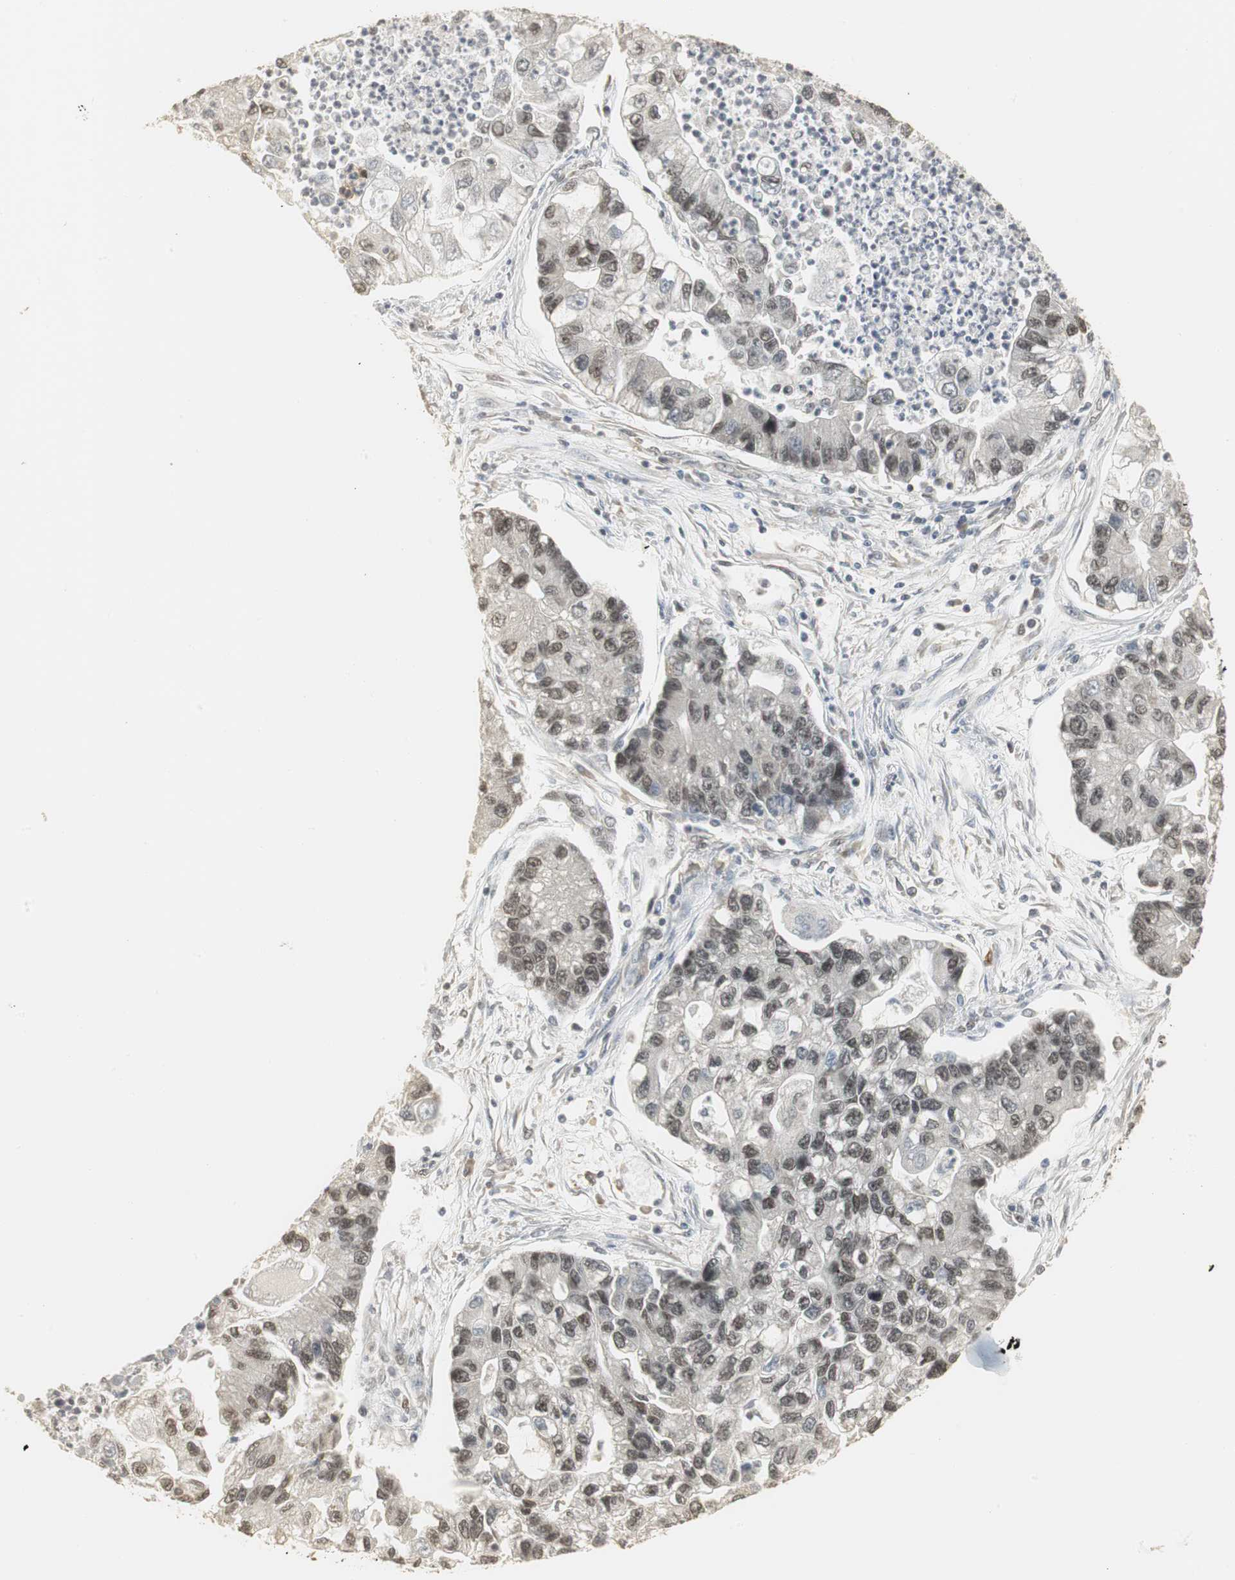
{"staining": {"intensity": "weak", "quantity": "25%-75%", "location": "nuclear"}, "tissue": "lung cancer", "cell_type": "Tumor cells", "image_type": "cancer", "snomed": [{"axis": "morphology", "description": "Adenocarcinoma, NOS"}, {"axis": "topography", "description": "Lung"}], "caption": "A low amount of weak nuclear staining is present in about 25%-75% of tumor cells in lung adenocarcinoma tissue. (DAB IHC with brightfield microscopy, high magnification).", "gene": "ELOA", "patient": {"sex": "female", "age": 51}}